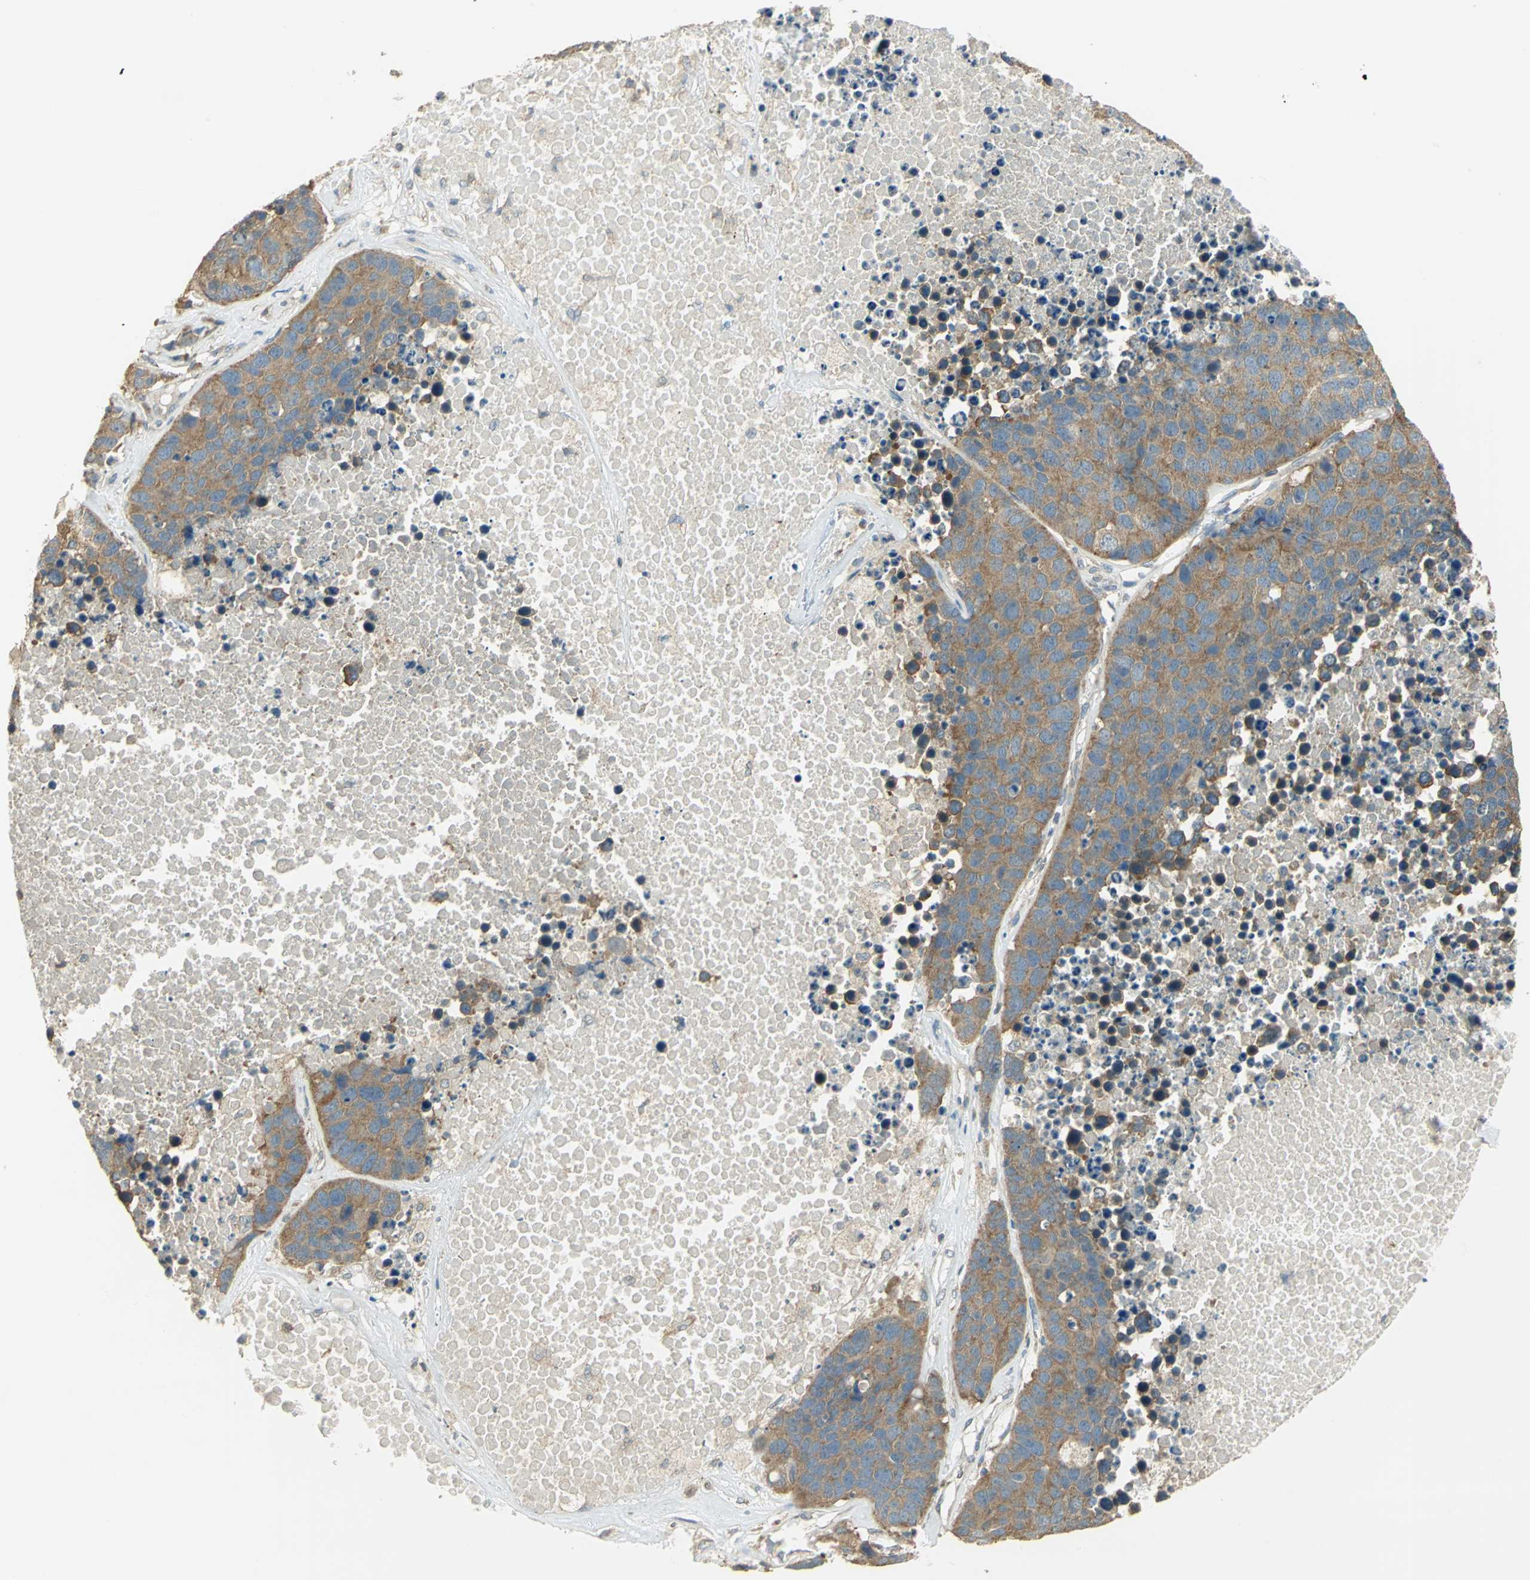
{"staining": {"intensity": "strong", "quantity": ">75%", "location": "cytoplasmic/membranous"}, "tissue": "carcinoid", "cell_type": "Tumor cells", "image_type": "cancer", "snomed": [{"axis": "morphology", "description": "Carcinoid, malignant, NOS"}, {"axis": "topography", "description": "Lung"}], "caption": "Brown immunohistochemical staining in carcinoid displays strong cytoplasmic/membranous positivity in about >75% of tumor cells.", "gene": "SHC2", "patient": {"sex": "male", "age": 60}}